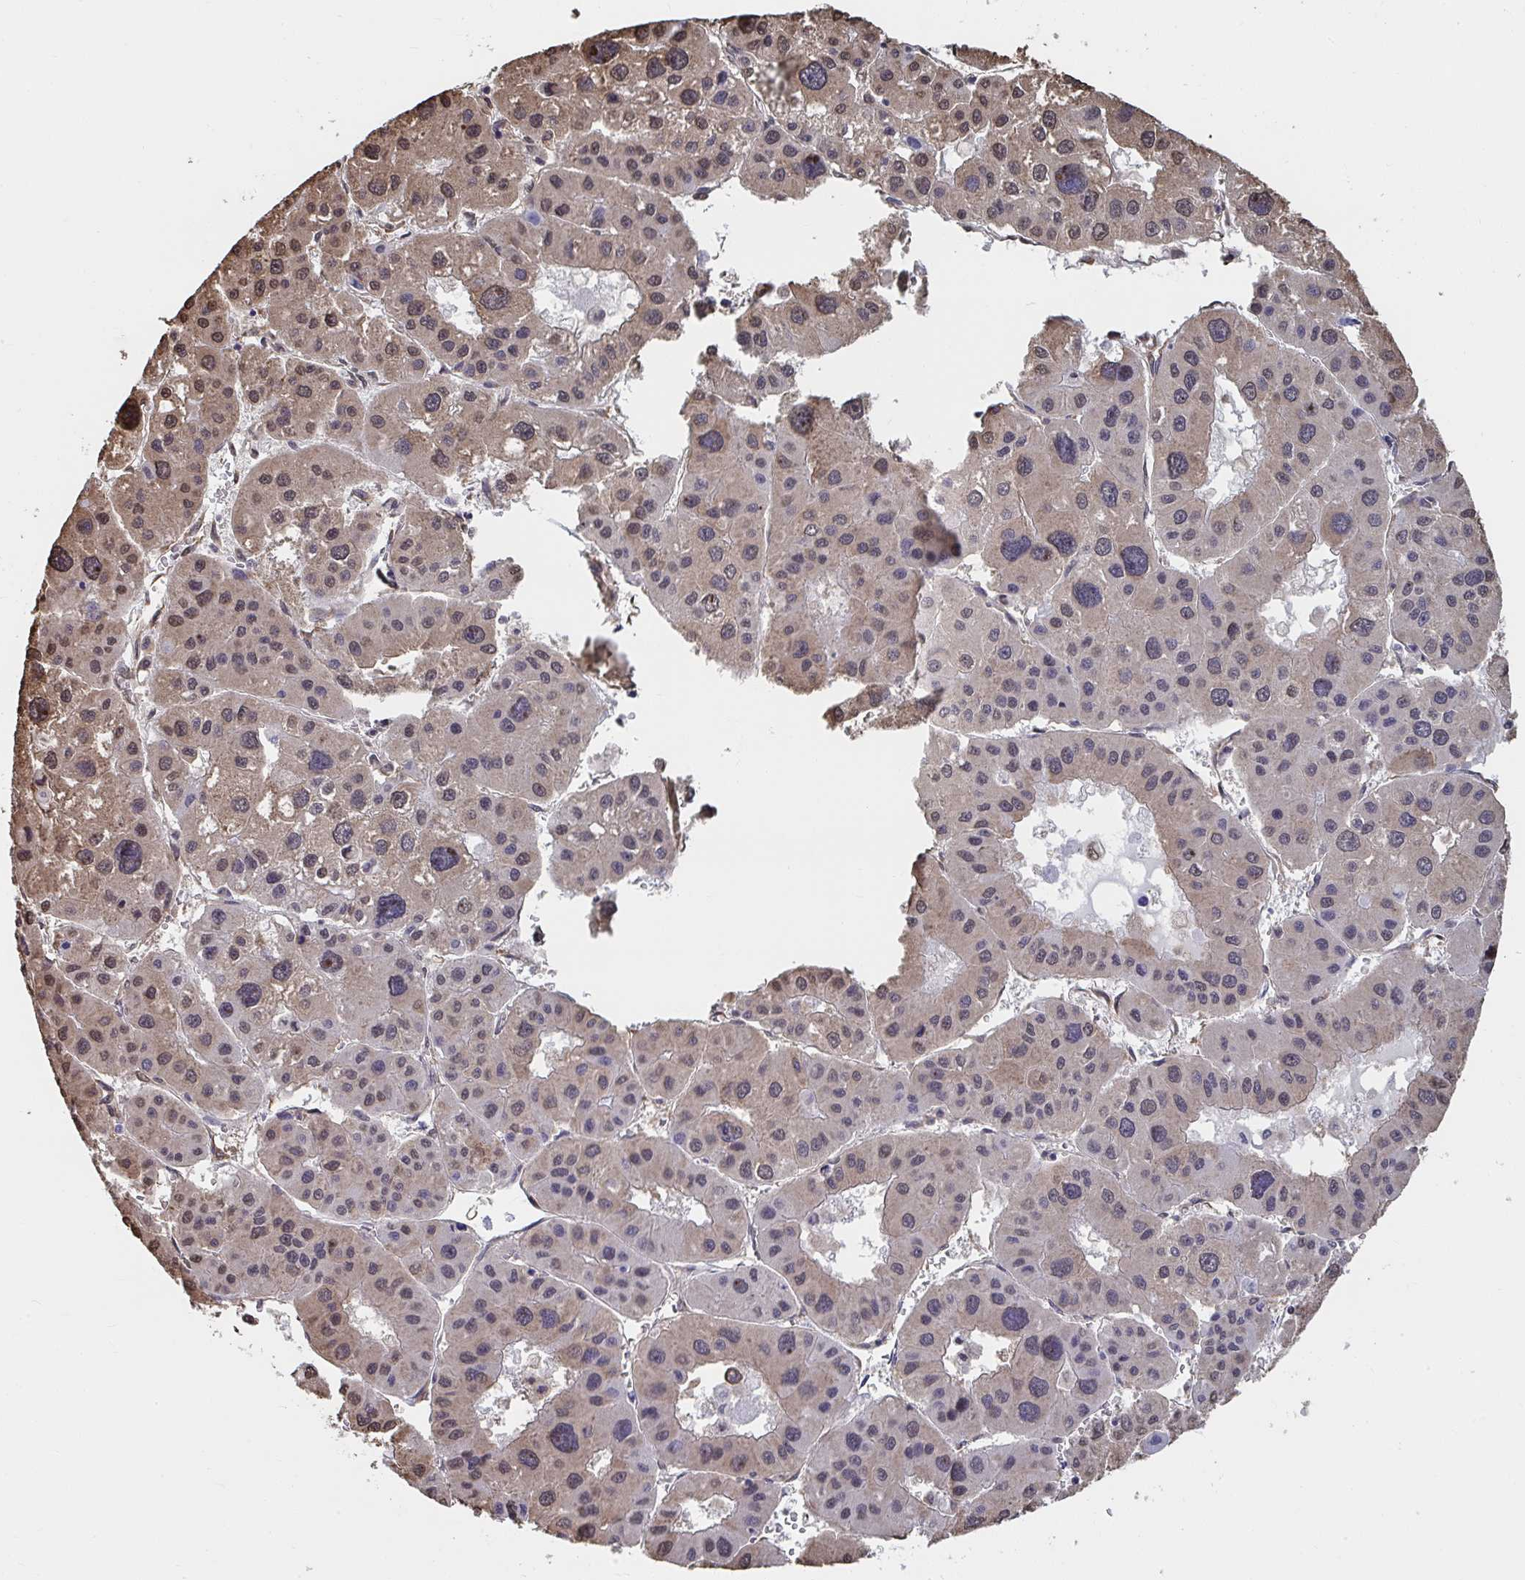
{"staining": {"intensity": "weak", "quantity": ">75%", "location": "cytoplasmic/membranous,nuclear"}, "tissue": "liver cancer", "cell_type": "Tumor cells", "image_type": "cancer", "snomed": [{"axis": "morphology", "description": "Carcinoma, Hepatocellular, NOS"}, {"axis": "topography", "description": "Liver"}], "caption": "Human liver hepatocellular carcinoma stained with a brown dye reveals weak cytoplasmic/membranous and nuclear positive positivity in approximately >75% of tumor cells.", "gene": "SYNCRIP", "patient": {"sex": "male", "age": 73}}